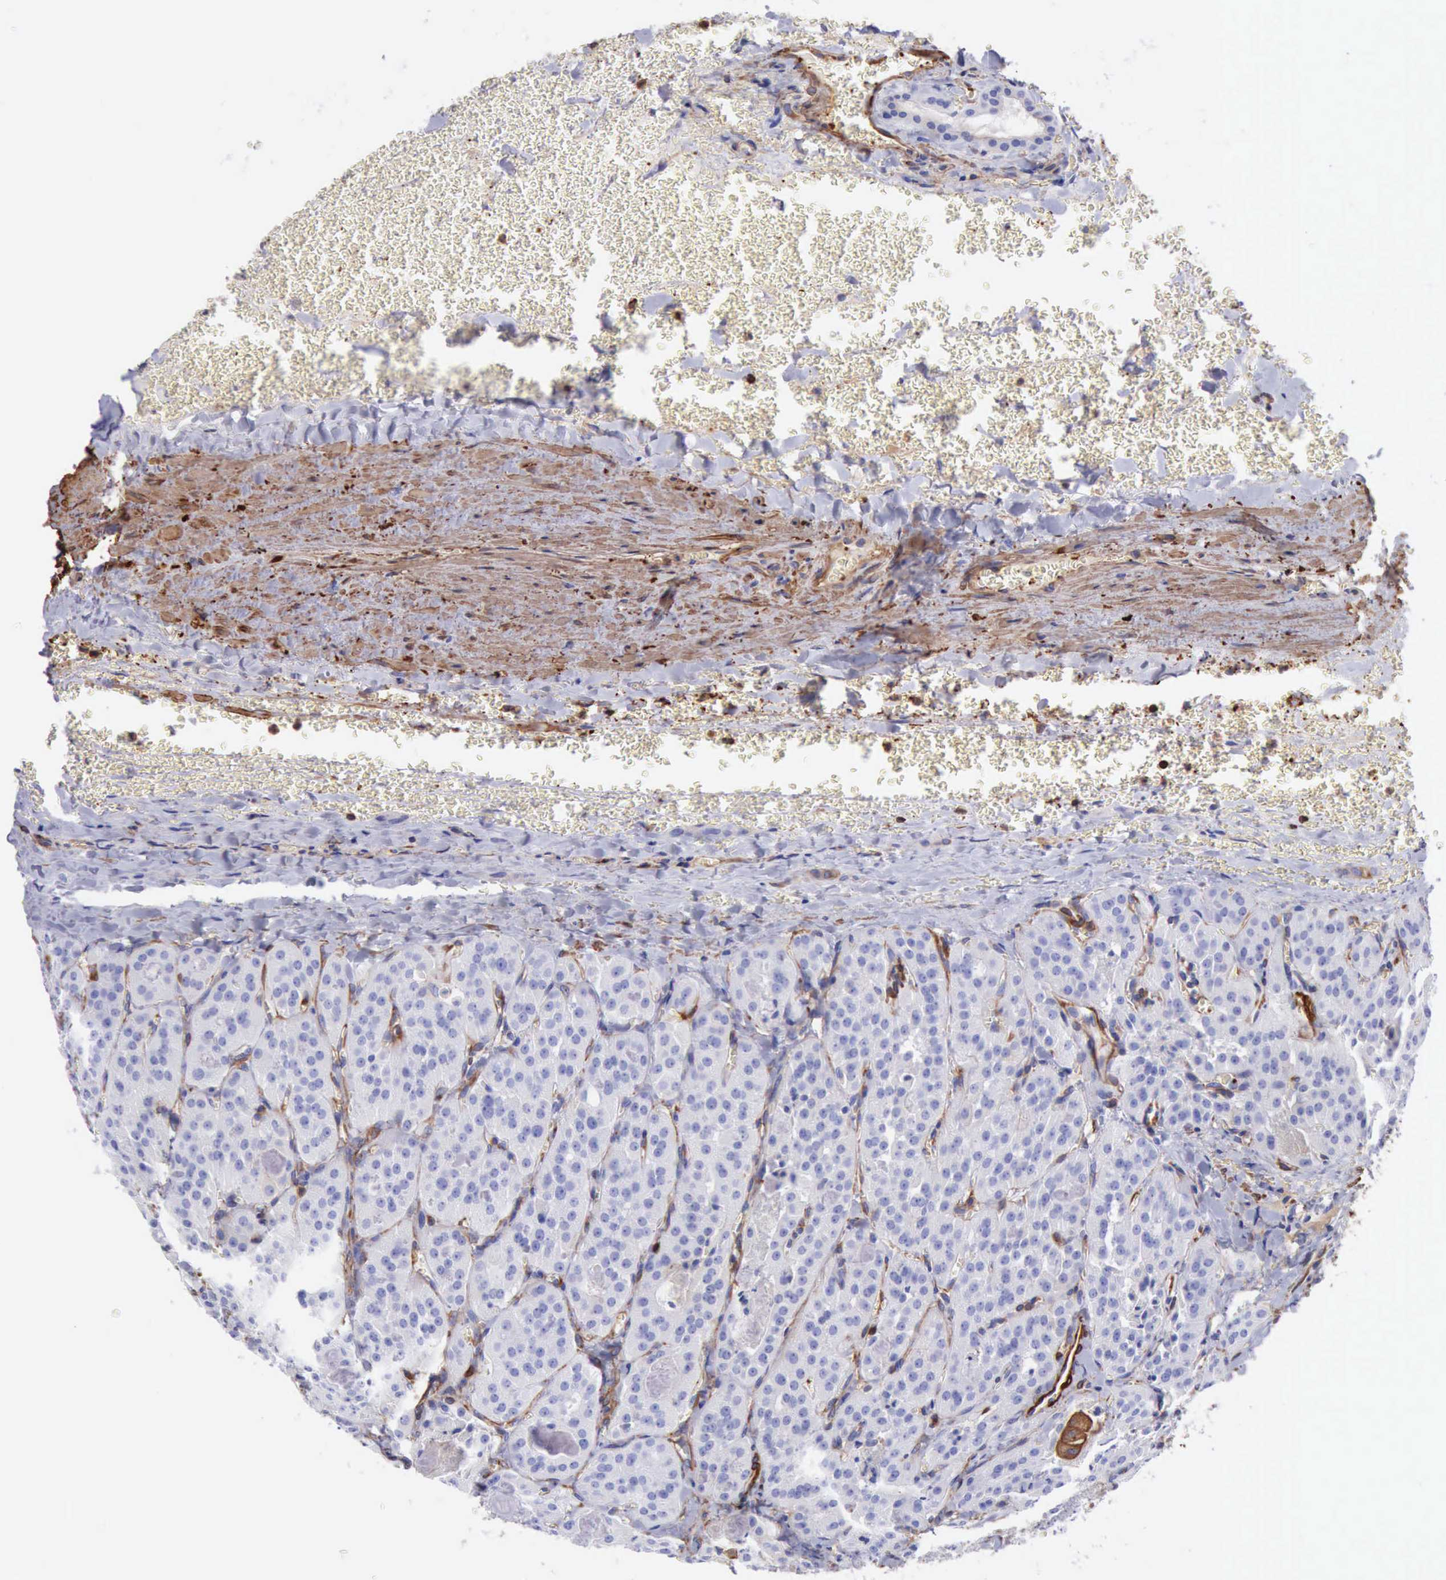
{"staining": {"intensity": "negative", "quantity": "none", "location": "none"}, "tissue": "thyroid cancer", "cell_type": "Tumor cells", "image_type": "cancer", "snomed": [{"axis": "morphology", "description": "Carcinoma, NOS"}, {"axis": "topography", "description": "Thyroid gland"}], "caption": "This is an immunohistochemistry micrograph of thyroid carcinoma. There is no expression in tumor cells.", "gene": "FLNA", "patient": {"sex": "male", "age": 76}}